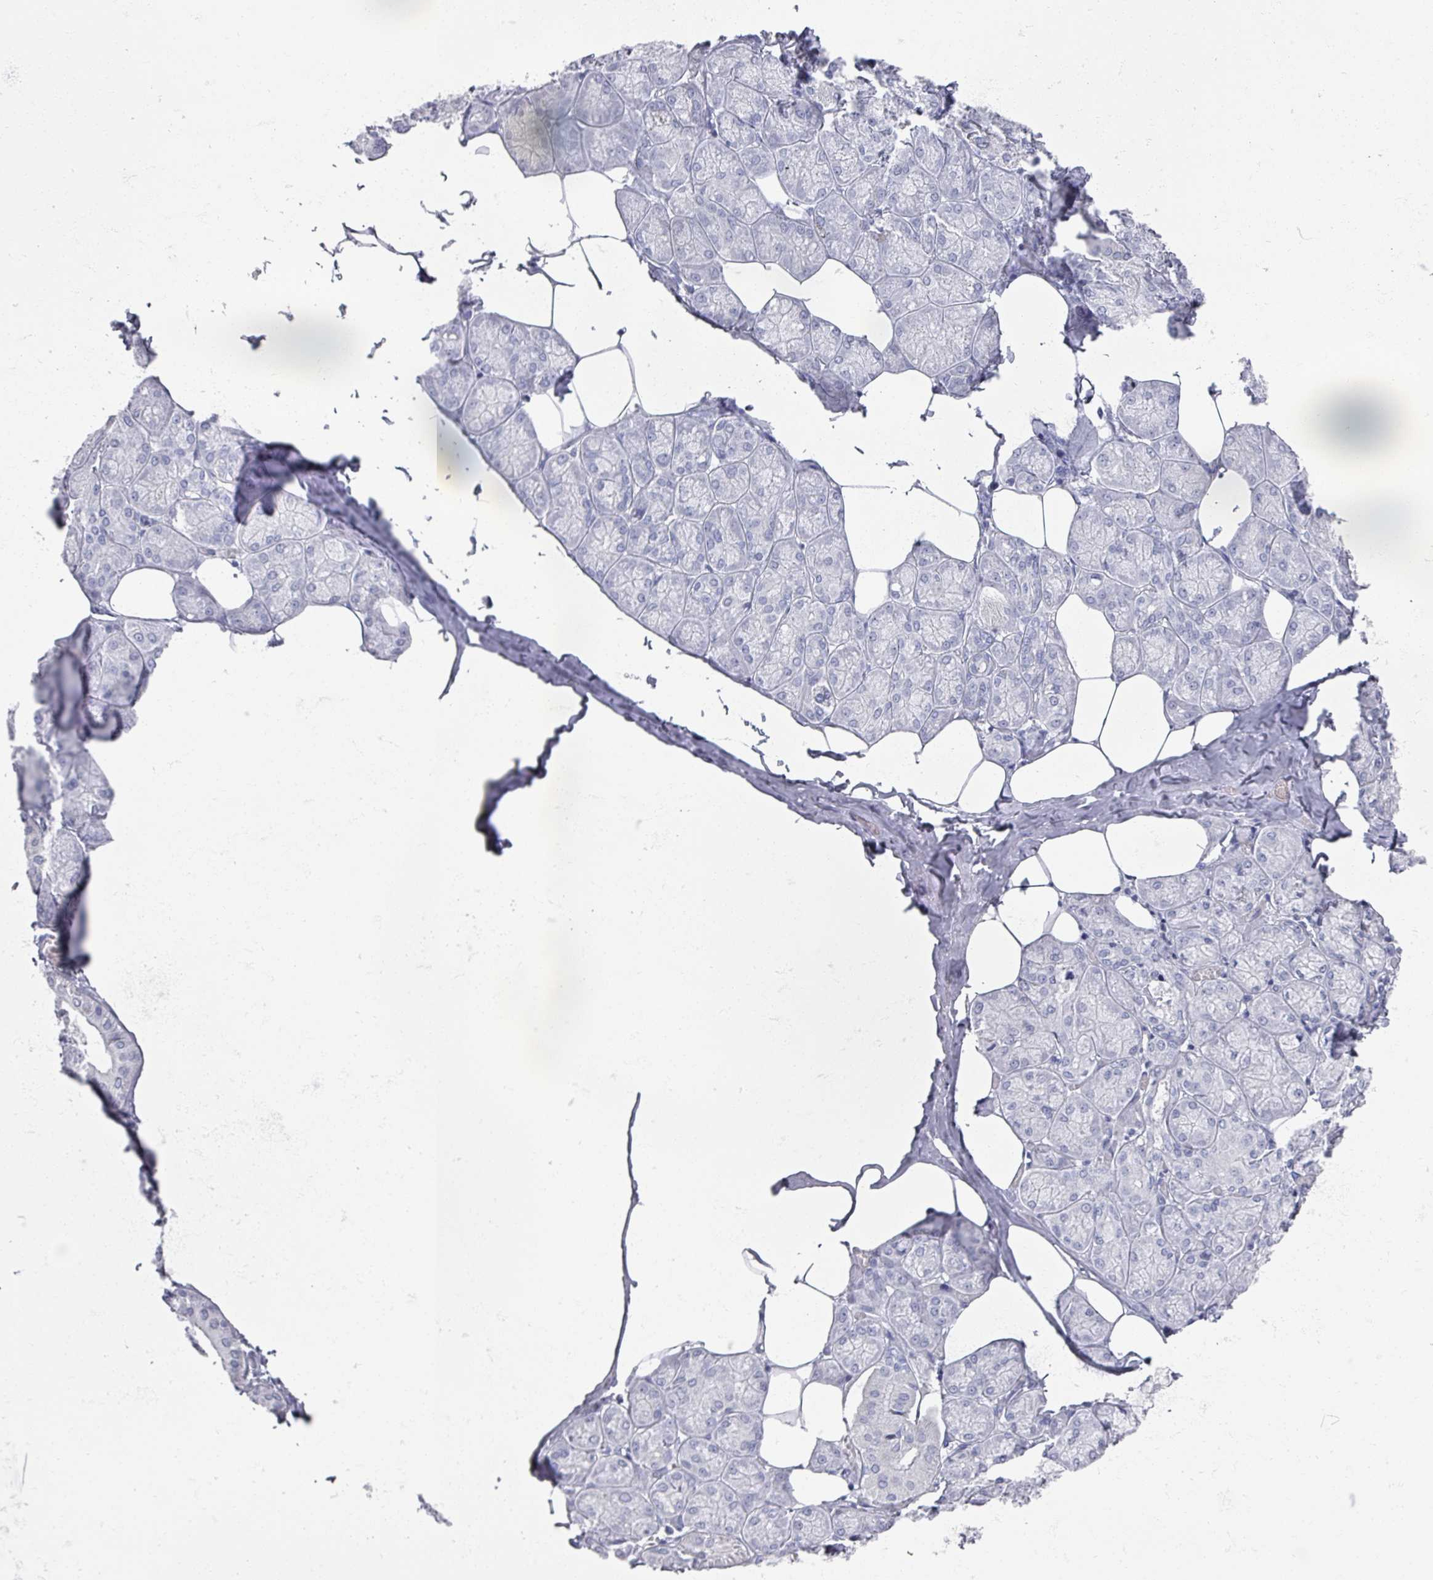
{"staining": {"intensity": "negative", "quantity": "none", "location": "none"}, "tissue": "salivary gland", "cell_type": "Glandular cells", "image_type": "normal", "snomed": [{"axis": "morphology", "description": "Normal tissue, NOS"}, {"axis": "topography", "description": "Salivary gland"}], "caption": "A high-resolution histopathology image shows immunohistochemistry (IHC) staining of normal salivary gland, which shows no significant expression in glandular cells.", "gene": "OMG", "patient": {"sex": "male", "age": 74}}